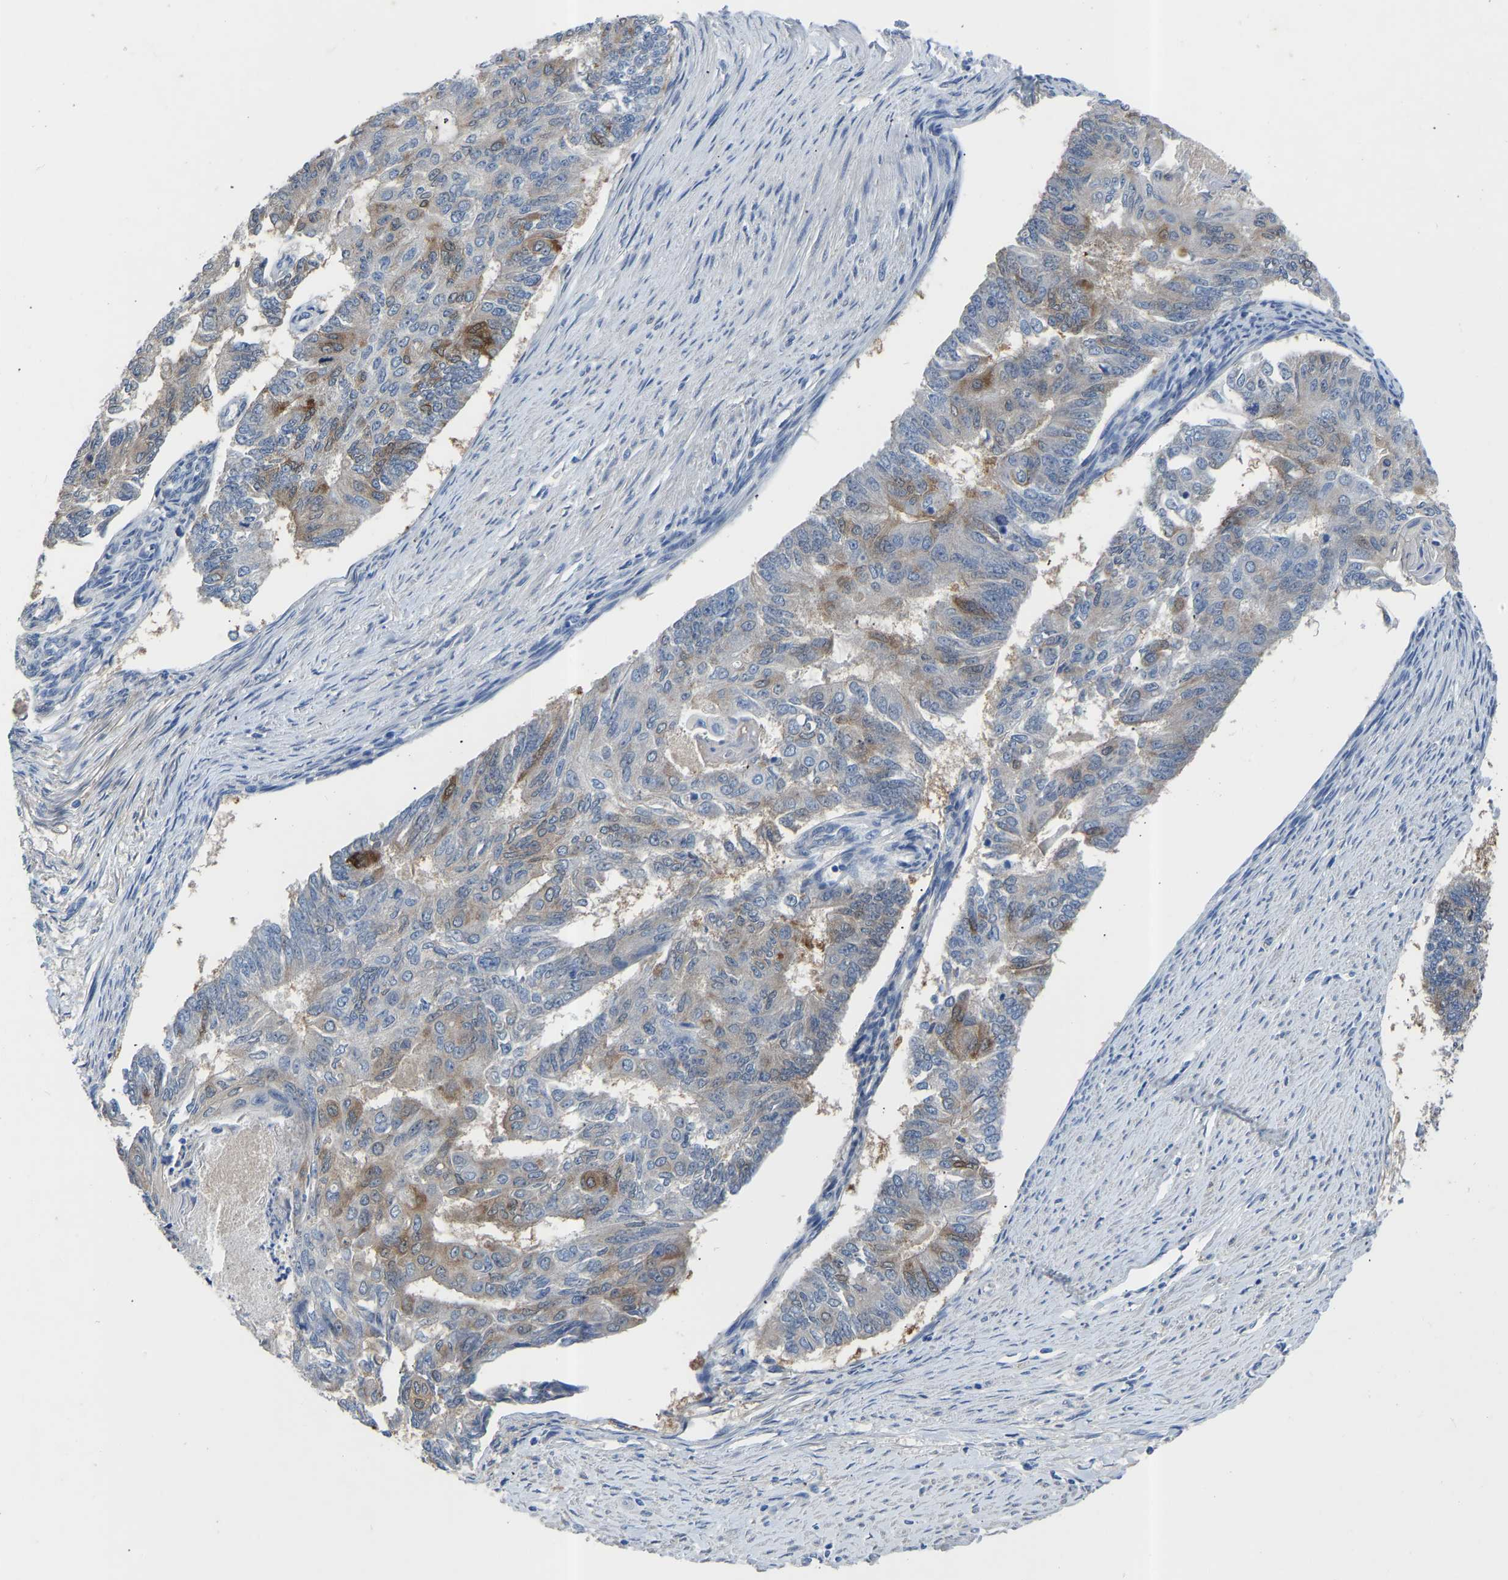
{"staining": {"intensity": "moderate", "quantity": "<25%", "location": "cytoplasmic/membranous"}, "tissue": "endometrial cancer", "cell_type": "Tumor cells", "image_type": "cancer", "snomed": [{"axis": "morphology", "description": "Adenocarcinoma, NOS"}, {"axis": "topography", "description": "Endometrium"}], "caption": "Tumor cells reveal moderate cytoplasmic/membranous expression in about <25% of cells in adenocarcinoma (endometrial).", "gene": "RBP1", "patient": {"sex": "female", "age": 32}}